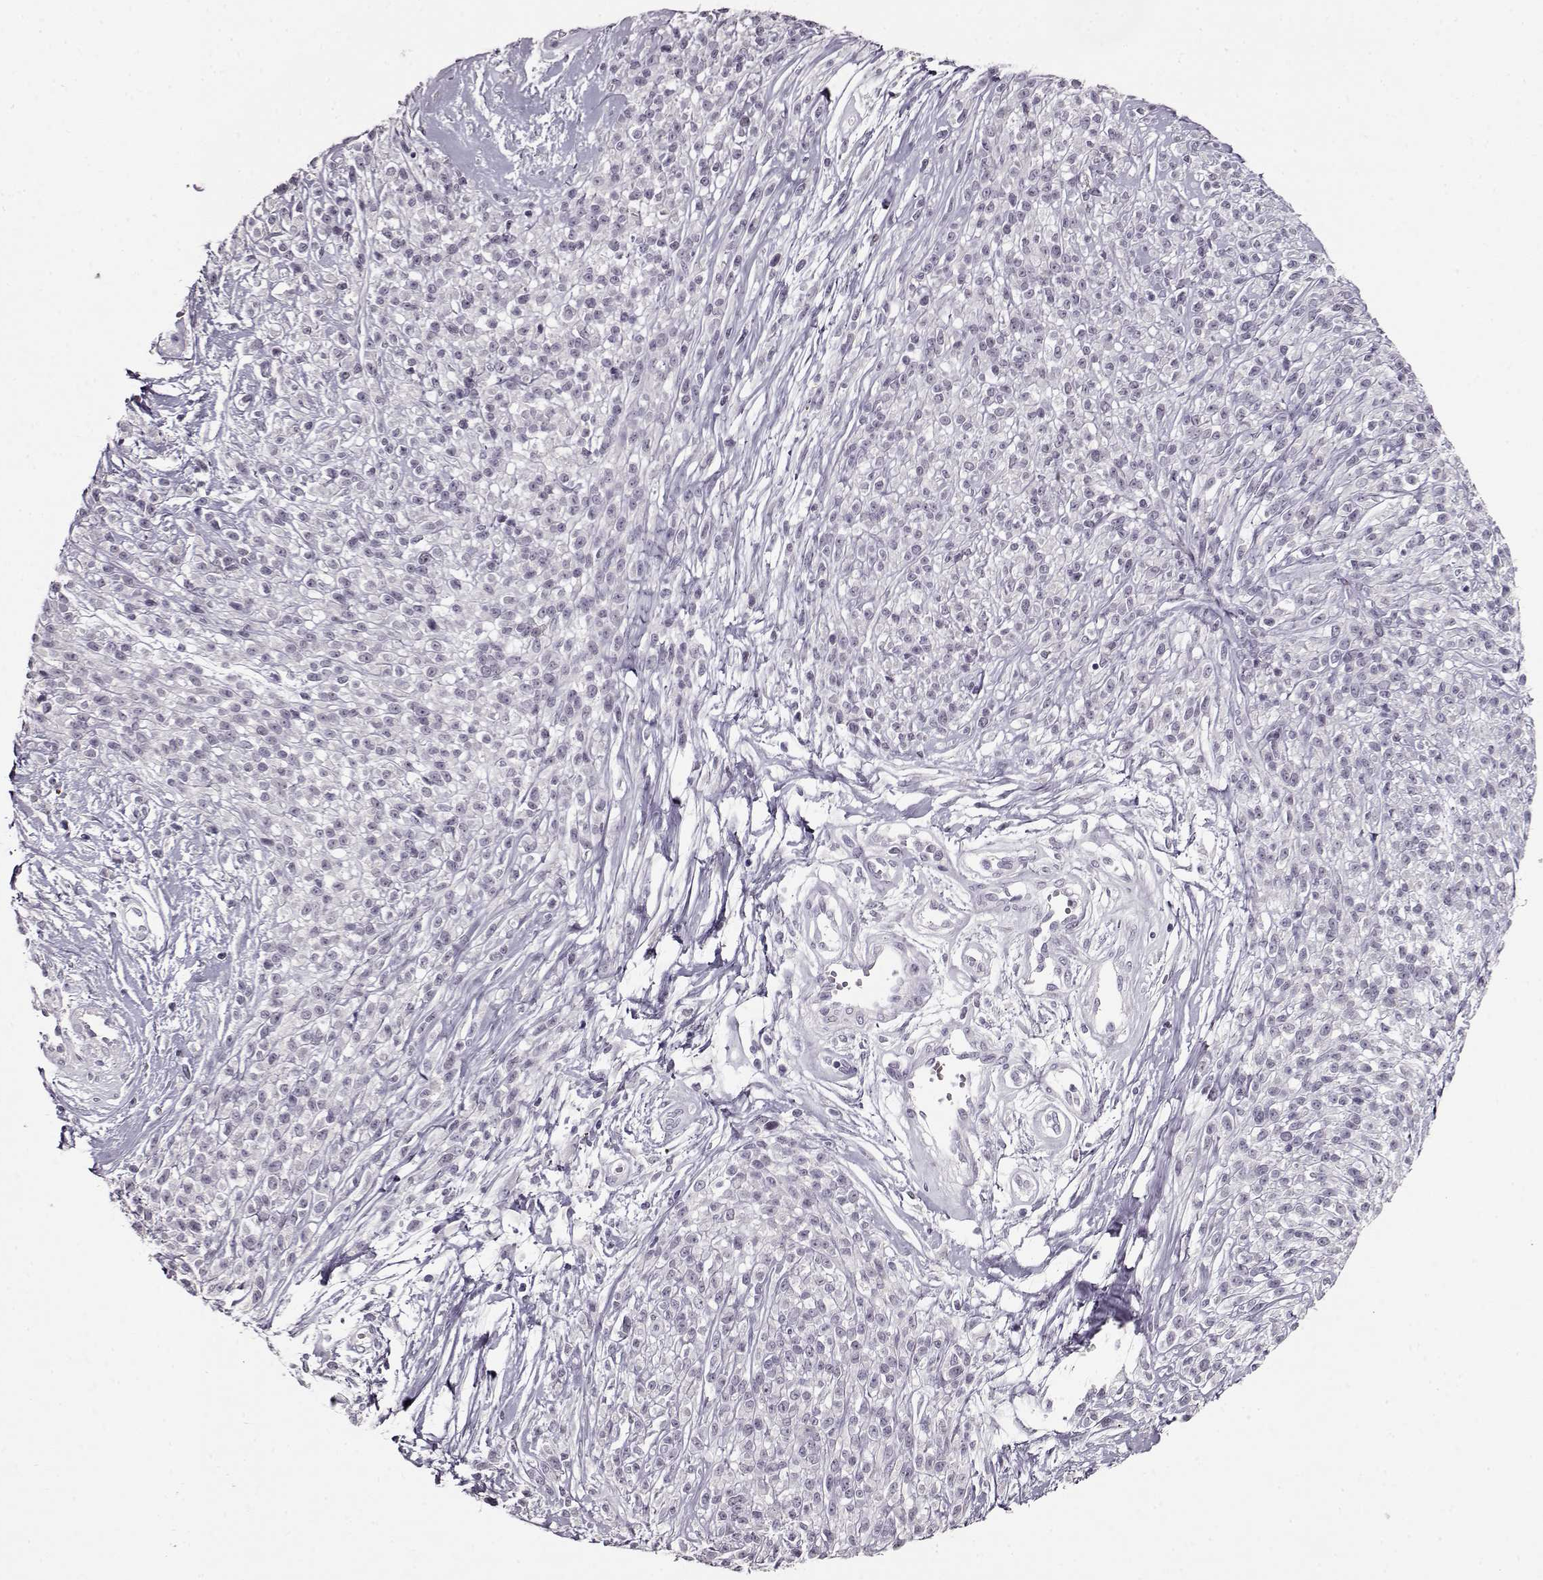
{"staining": {"intensity": "negative", "quantity": "none", "location": "none"}, "tissue": "melanoma", "cell_type": "Tumor cells", "image_type": "cancer", "snomed": [{"axis": "morphology", "description": "Malignant melanoma, NOS"}, {"axis": "topography", "description": "Skin"}, {"axis": "topography", "description": "Skin of trunk"}], "caption": "IHC of melanoma shows no staining in tumor cells.", "gene": "RP1L1", "patient": {"sex": "male", "age": 74}}